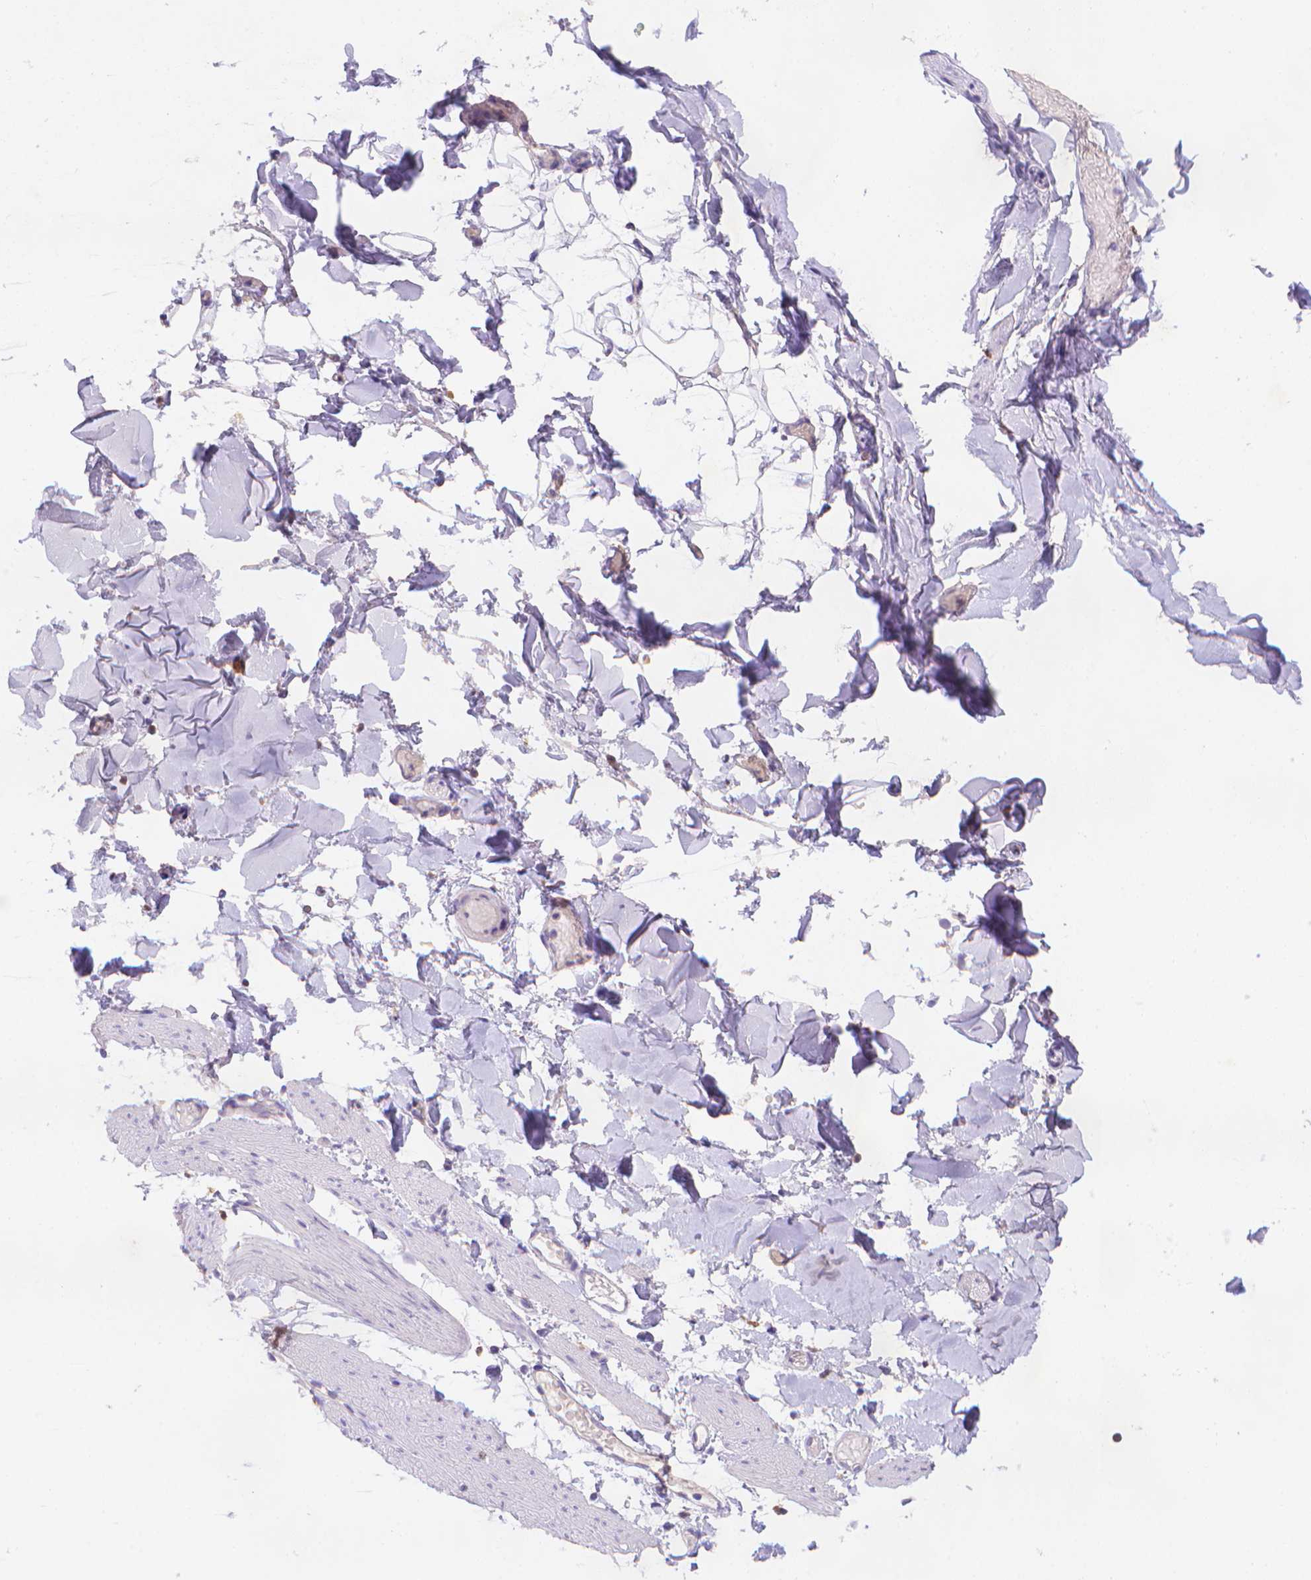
{"staining": {"intensity": "negative", "quantity": "none", "location": "none"}, "tissue": "adipose tissue", "cell_type": "Adipocytes", "image_type": "normal", "snomed": [{"axis": "morphology", "description": "Normal tissue, NOS"}, {"axis": "topography", "description": "Gallbladder"}, {"axis": "topography", "description": "Peripheral nerve tissue"}], "caption": "Immunohistochemistry (IHC) photomicrograph of unremarkable adipose tissue stained for a protein (brown), which demonstrates no positivity in adipocytes.", "gene": "FGD2", "patient": {"sex": "female", "age": 45}}